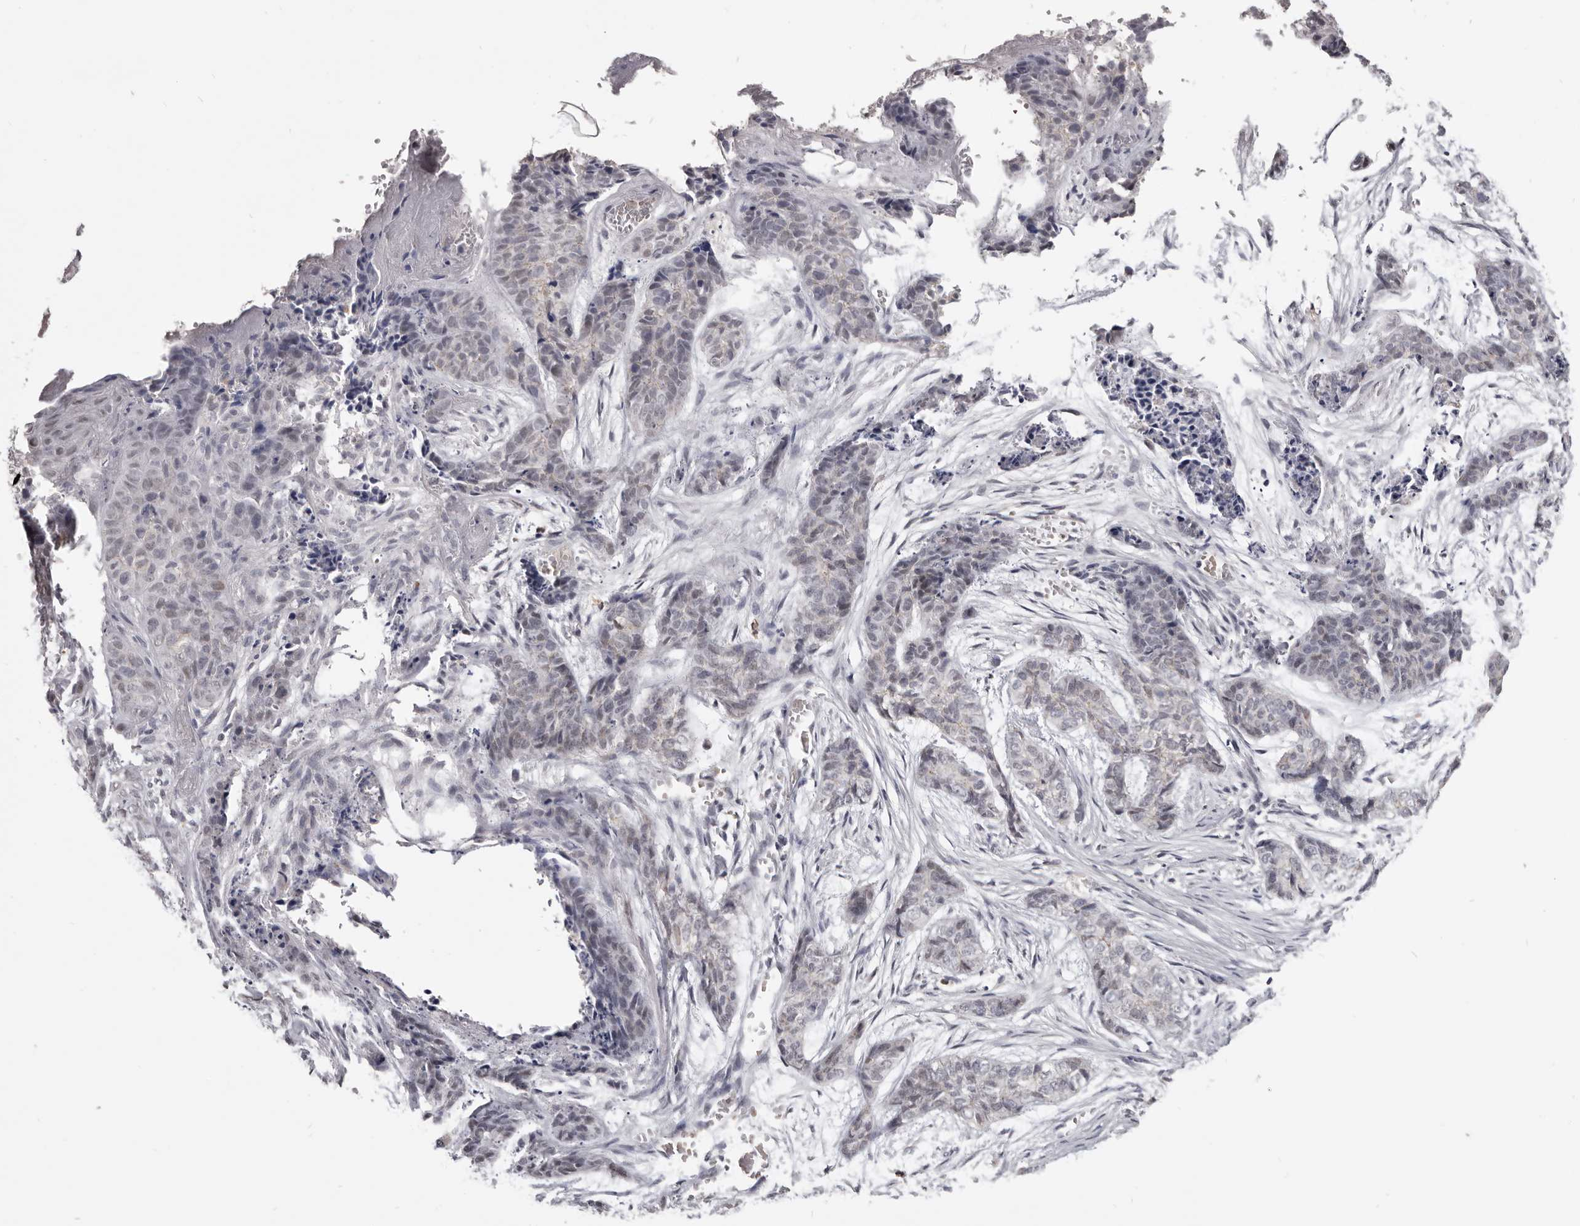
{"staining": {"intensity": "negative", "quantity": "none", "location": "none"}, "tissue": "skin cancer", "cell_type": "Tumor cells", "image_type": "cancer", "snomed": [{"axis": "morphology", "description": "Basal cell carcinoma"}, {"axis": "topography", "description": "Skin"}], "caption": "Tumor cells are negative for brown protein staining in skin cancer. (Brightfield microscopy of DAB (3,3'-diaminobenzidine) immunohistochemistry (IHC) at high magnification).", "gene": "CGN", "patient": {"sex": "female", "age": 64}}